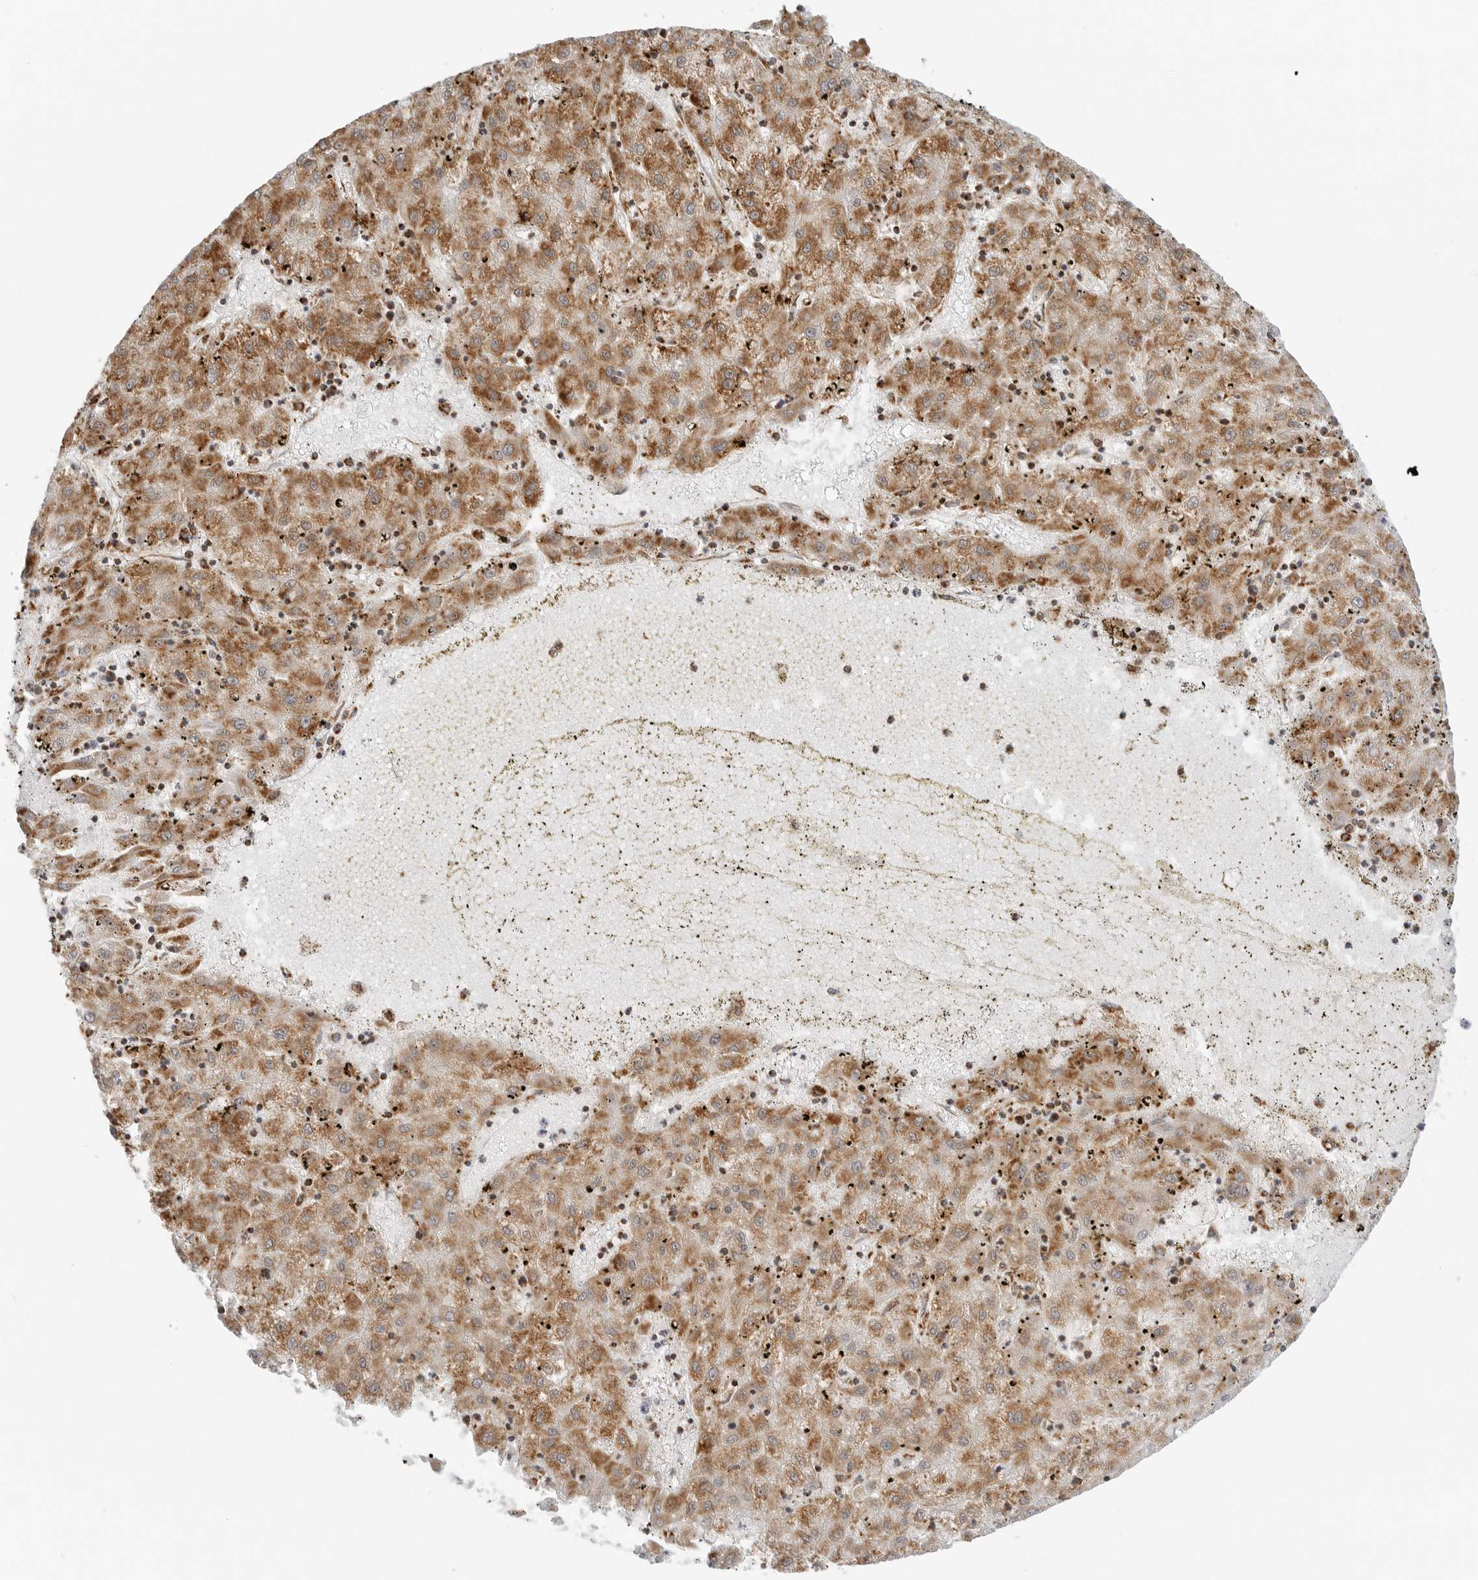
{"staining": {"intensity": "moderate", "quantity": ">75%", "location": "cytoplasmic/membranous"}, "tissue": "liver cancer", "cell_type": "Tumor cells", "image_type": "cancer", "snomed": [{"axis": "morphology", "description": "Carcinoma, Hepatocellular, NOS"}, {"axis": "topography", "description": "Liver"}], "caption": "The photomicrograph exhibits a brown stain indicating the presence of a protein in the cytoplasmic/membranous of tumor cells in hepatocellular carcinoma (liver).", "gene": "POLR3GL", "patient": {"sex": "male", "age": 72}}